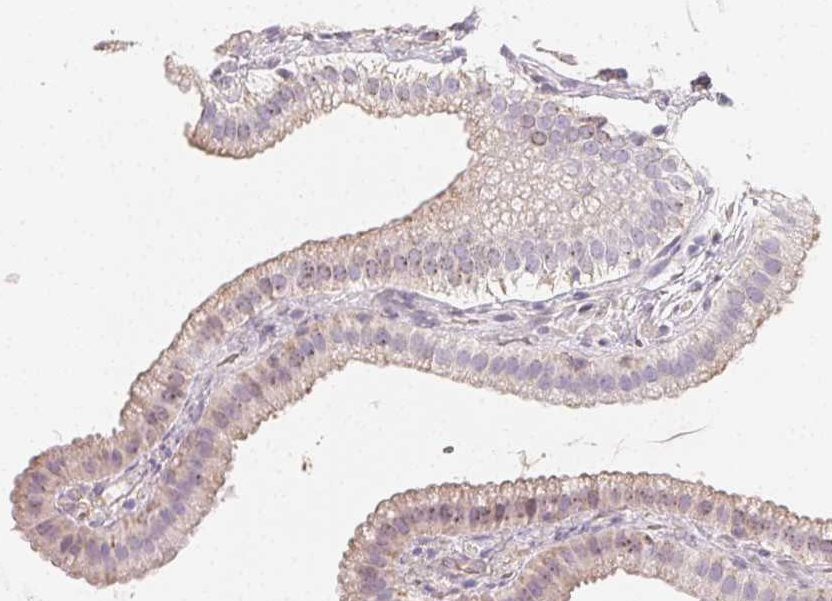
{"staining": {"intensity": "weak", "quantity": "<25%", "location": "cytoplasmic/membranous"}, "tissue": "gallbladder", "cell_type": "Glandular cells", "image_type": "normal", "snomed": [{"axis": "morphology", "description": "Normal tissue, NOS"}, {"axis": "topography", "description": "Gallbladder"}], "caption": "This histopathology image is of normal gallbladder stained with immunohistochemistry (IHC) to label a protein in brown with the nuclei are counter-stained blue. There is no expression in glandular cells. The staining was performed using DAB (3,3'-diaminobenzidine) to visualize the protein expression in brown, while the nuclei were stained in blue with hematoxylin (Magnification: 20x).", "gene": "LRRC23", "patient": {"sex": "female", "age": 63}}